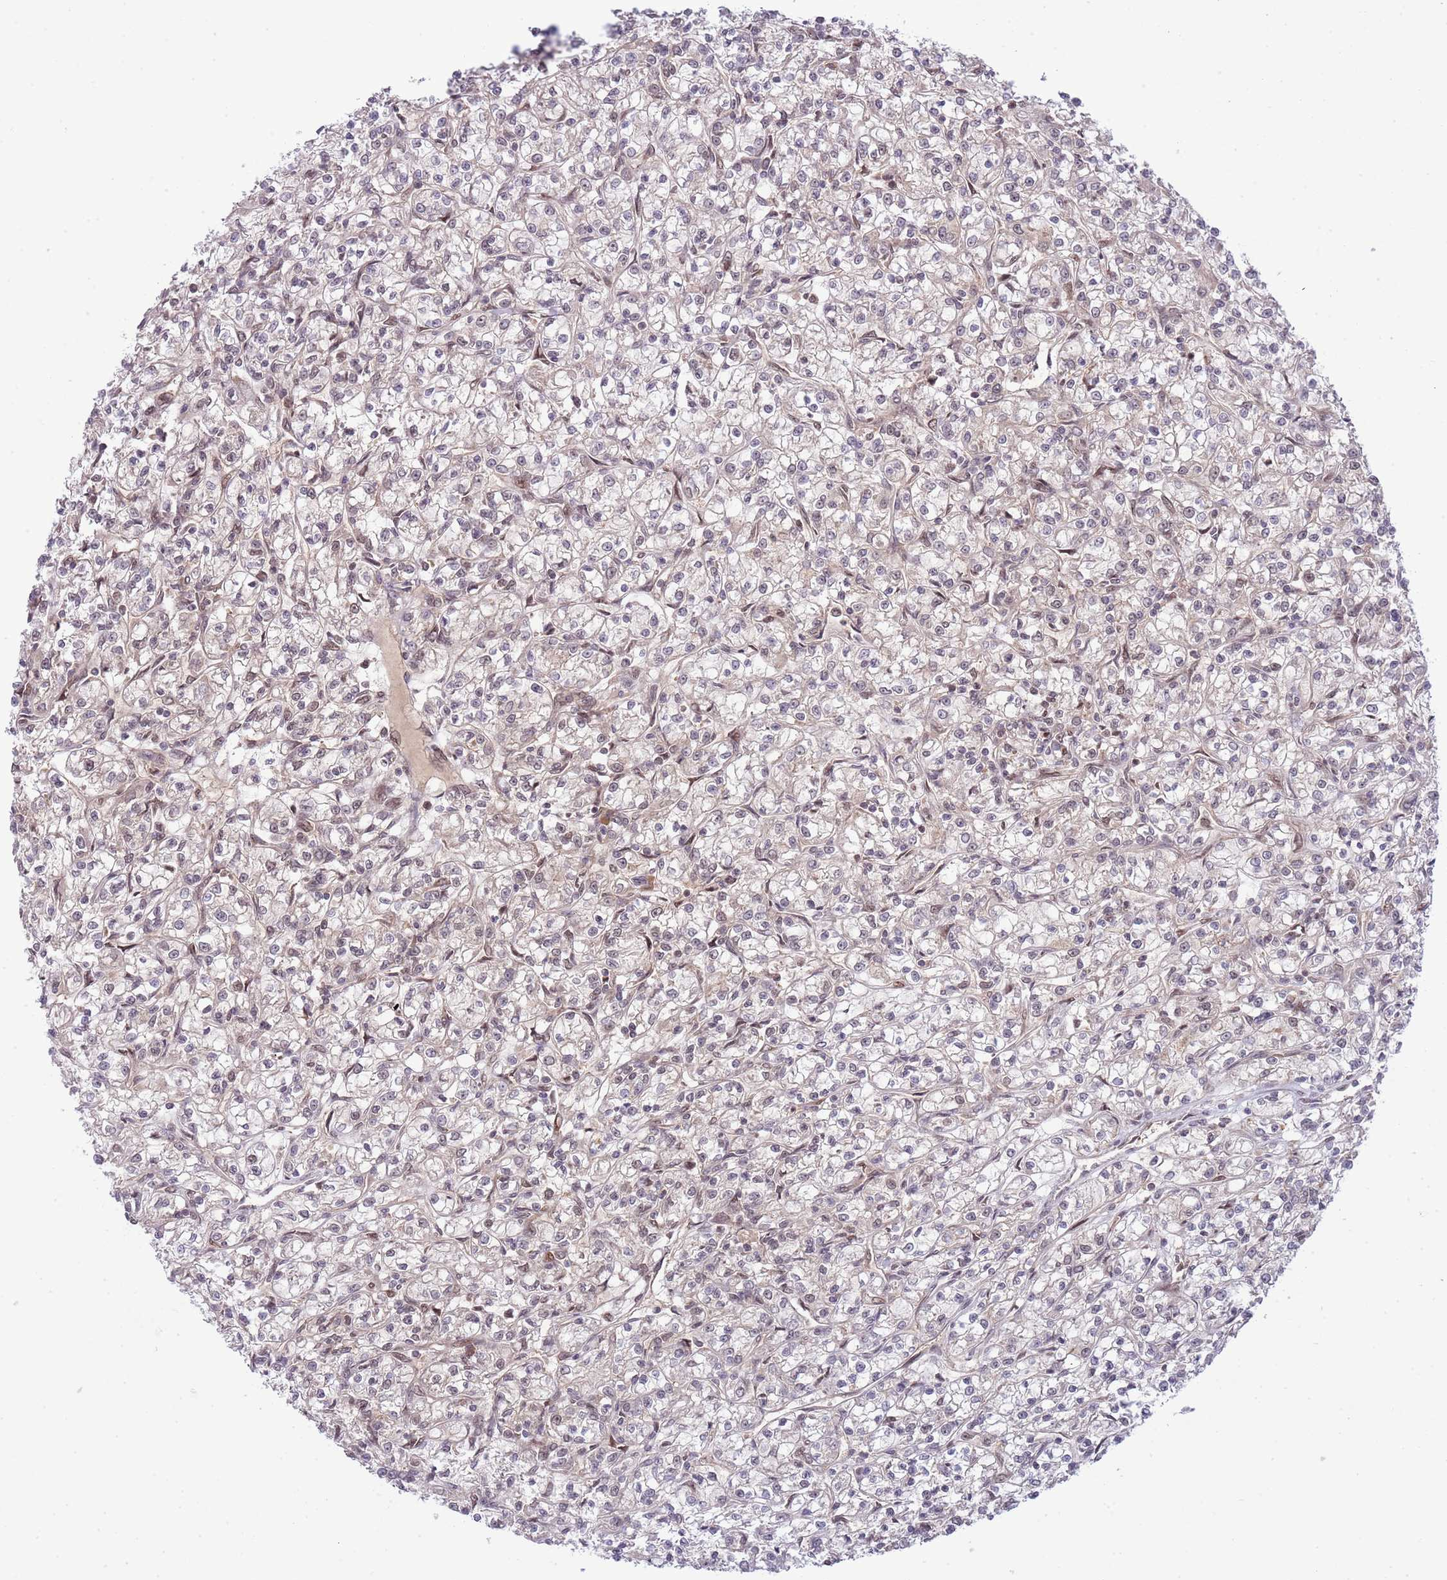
{"staining": {"intensity": "negative", "quantity": "none", "location": "none"}, "tissue": "renal cancer", "cell_type": "Tumor cells", "image_type": "cancer", "snomed": [{"axis": "morphology", "description": "Adenocarcinoma, NOS"}, {"axis": "topography", "description": "Kidney"}], "caption": "Tumor cells are negative for protein expression in human renal adenocarcinoma.", "gene": "CHD1", "patient": {"sex": "female", "age": 59}}